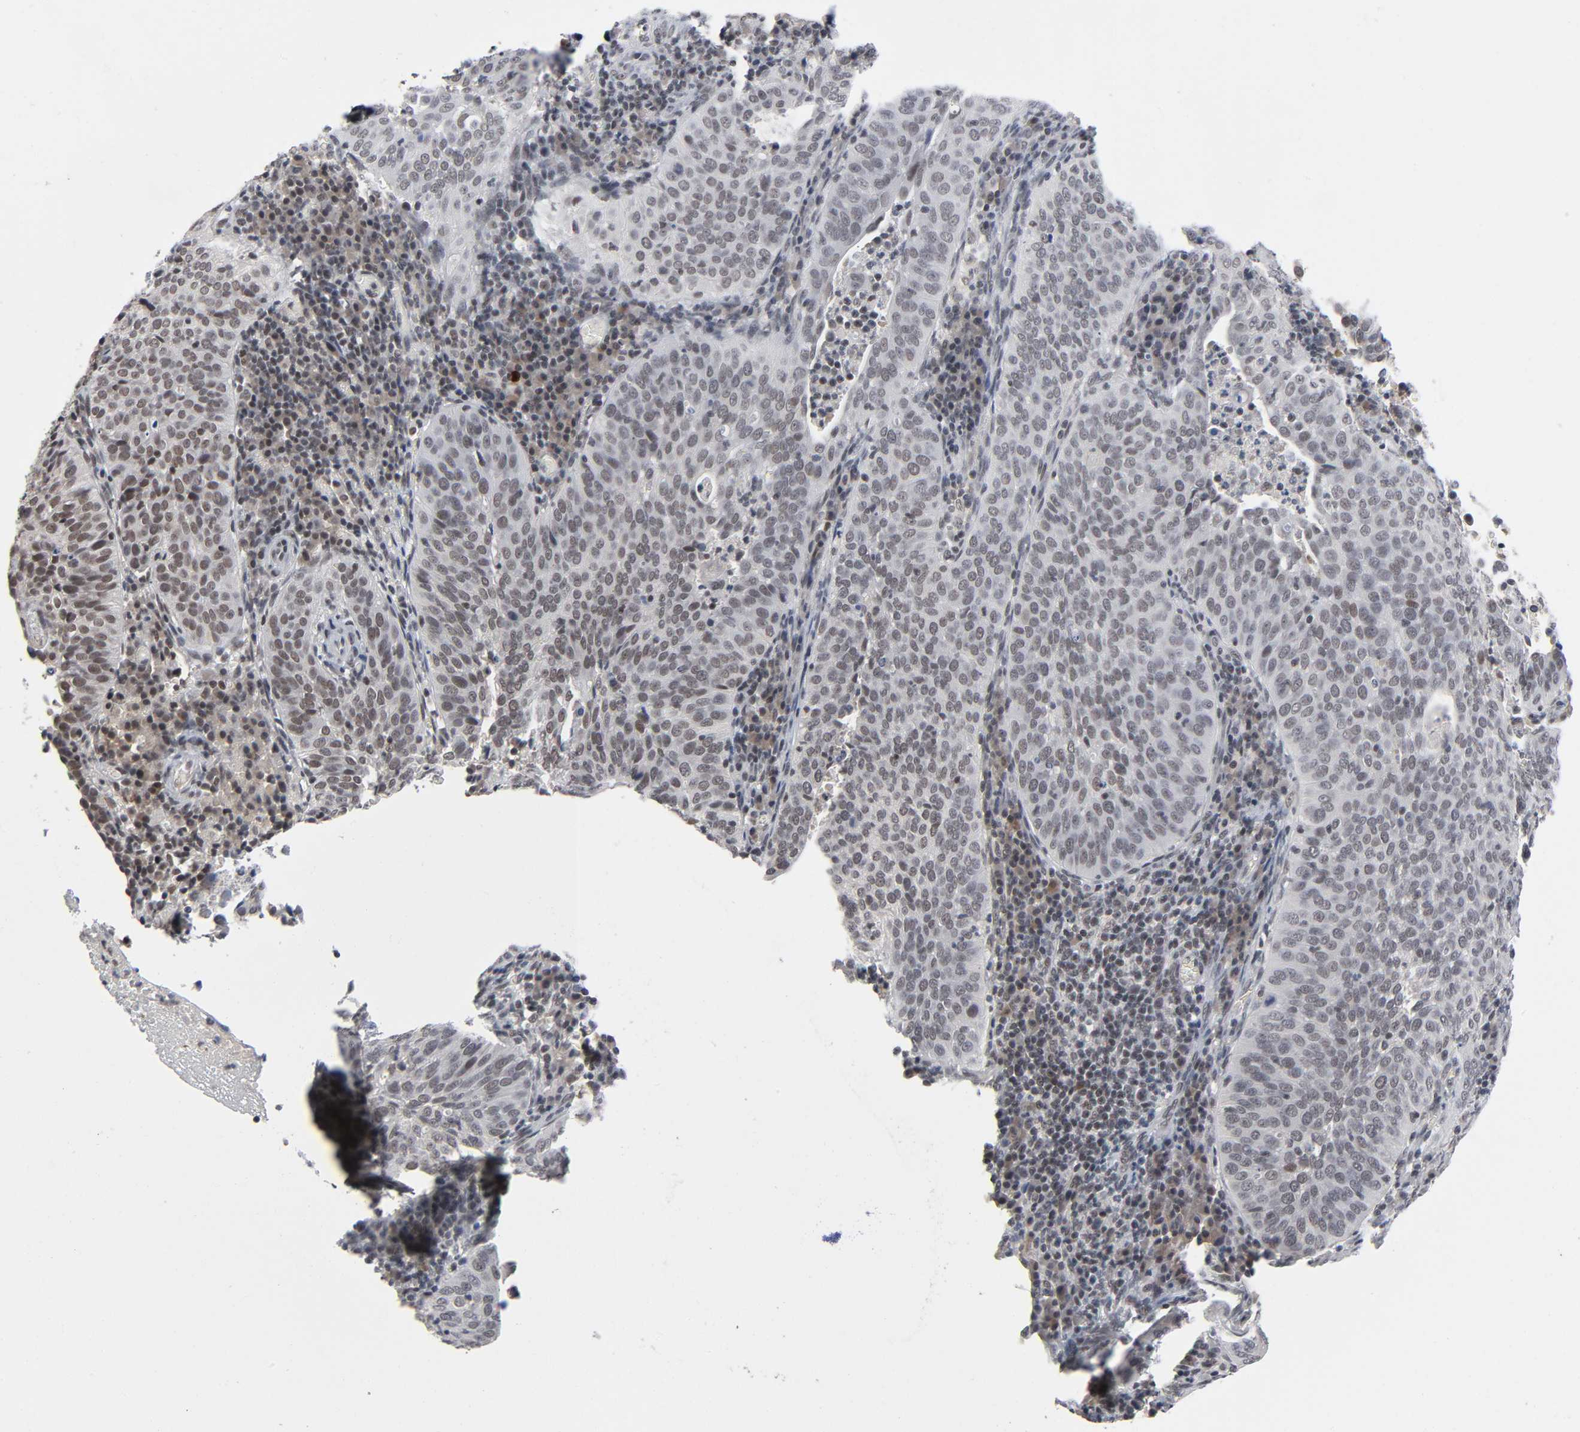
{"staining": {"intensity": "weak", "quantity": "25%-75%", "location": "cytoplasmic/membranous,nuclear"}, "tissue": "cervical cancer", "cell_type": "Tumor cells", "image_type": "cancer", "snomed": [{"axis": "morphology", "description": "Squamous cell carcinoma, NOS"}, {"axis": "topography", "description": "Cervix"}], "caption": "Approximately 25%-75% of tumor cells in squamous cell carcinoma (cervical) display weak cytoplasmic/membranous and nuclear protein staining as visualized by brown immunohistochemical staining.", "gene": "ZNF384", "patient": {"sex": "female", "age": 39}}